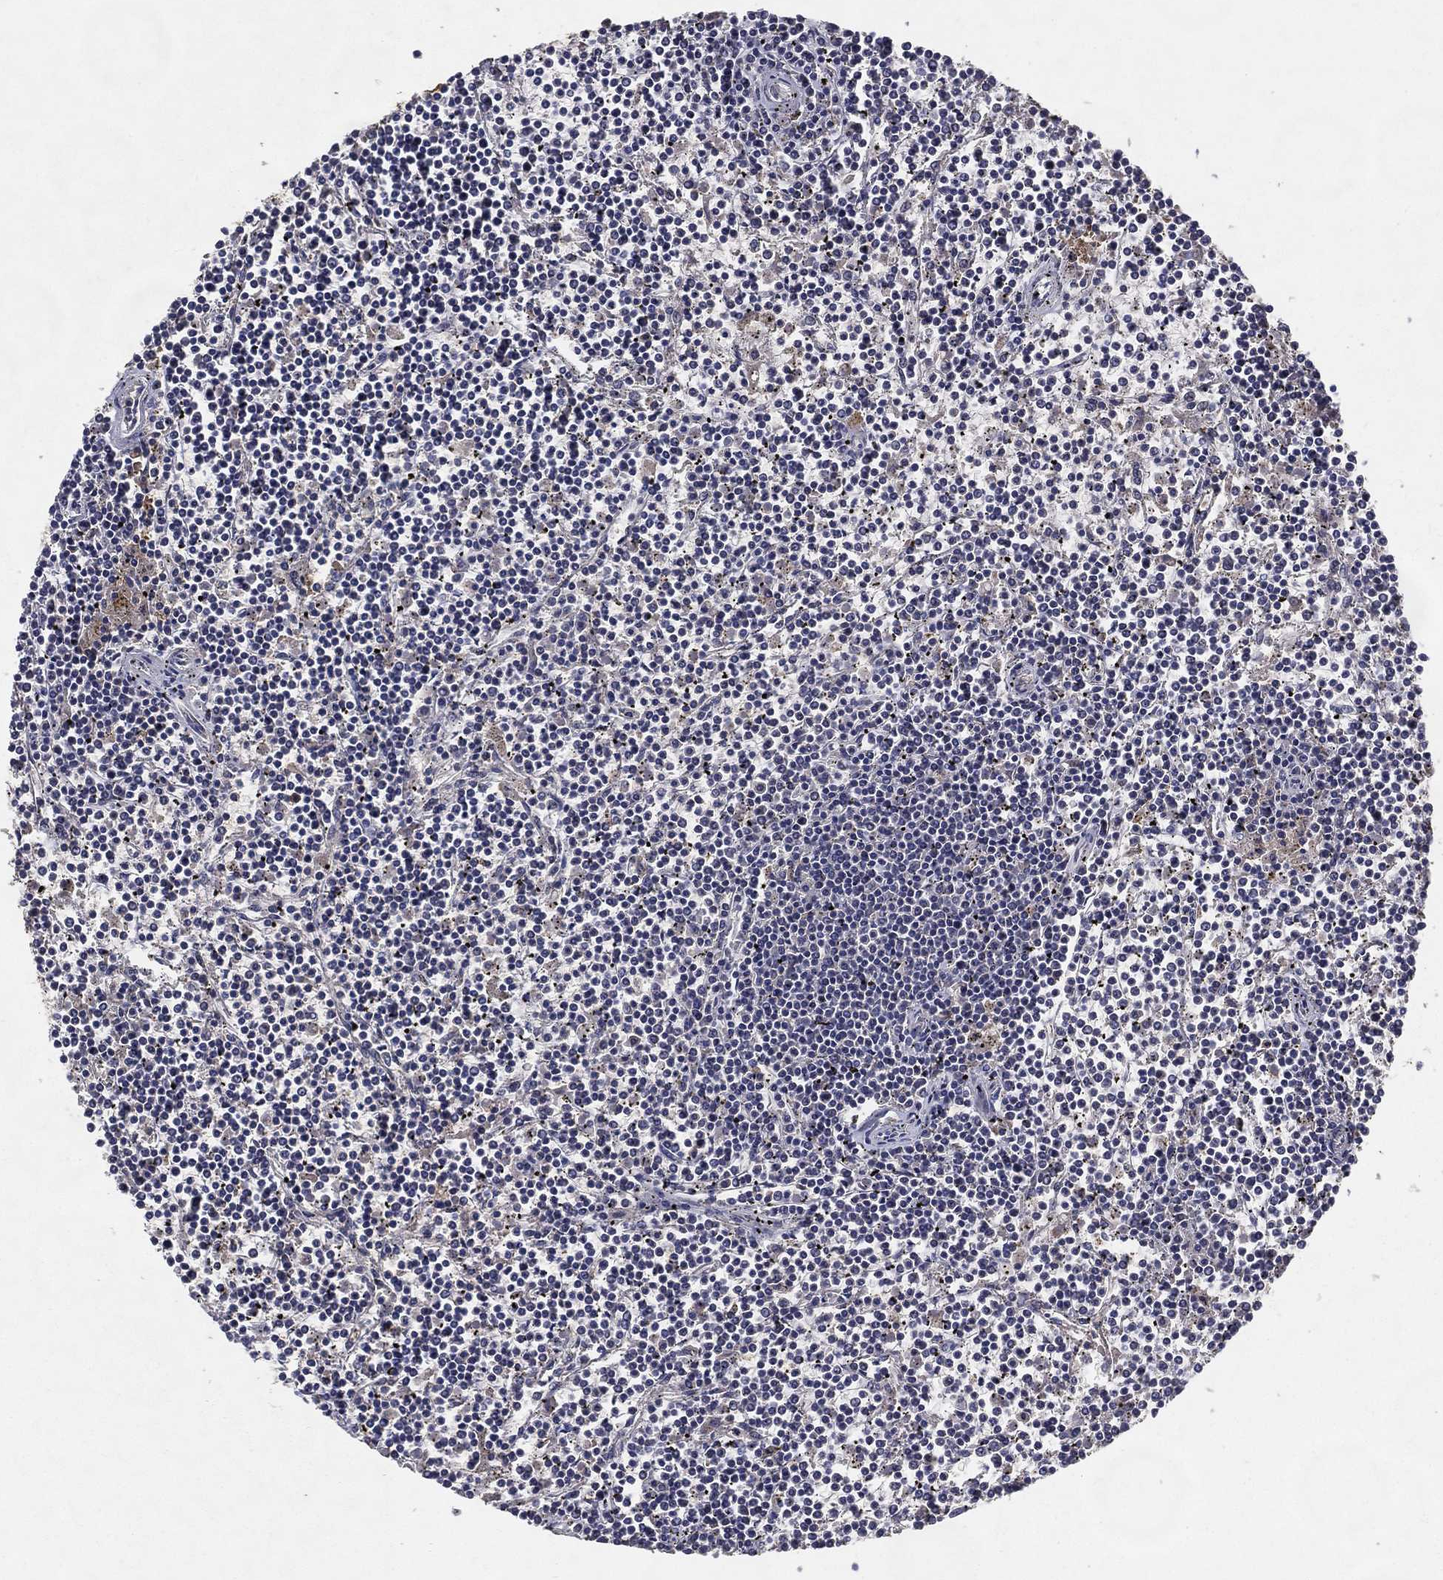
{"staining": {"intensity": "negative", "quantity": "none", "location": "none"}, "tissue": "lymphoma", "cell_type": "Tumor cells", "image_type": "cancer", "snomed": [{"axis": "morphology", "description": "Malignant lymphoma, non-Hodgkin's type, Low grade"}, {"axis": "topography", "description": "Spleen"}], "caption": "Immunohistochemistry photomicrograph of lymphoma stained for a protein (brown), which demonstrates no positivity in tumor cells.", "gene": "MT-ND1", "patient": {"sex": "female", "age": 19}}